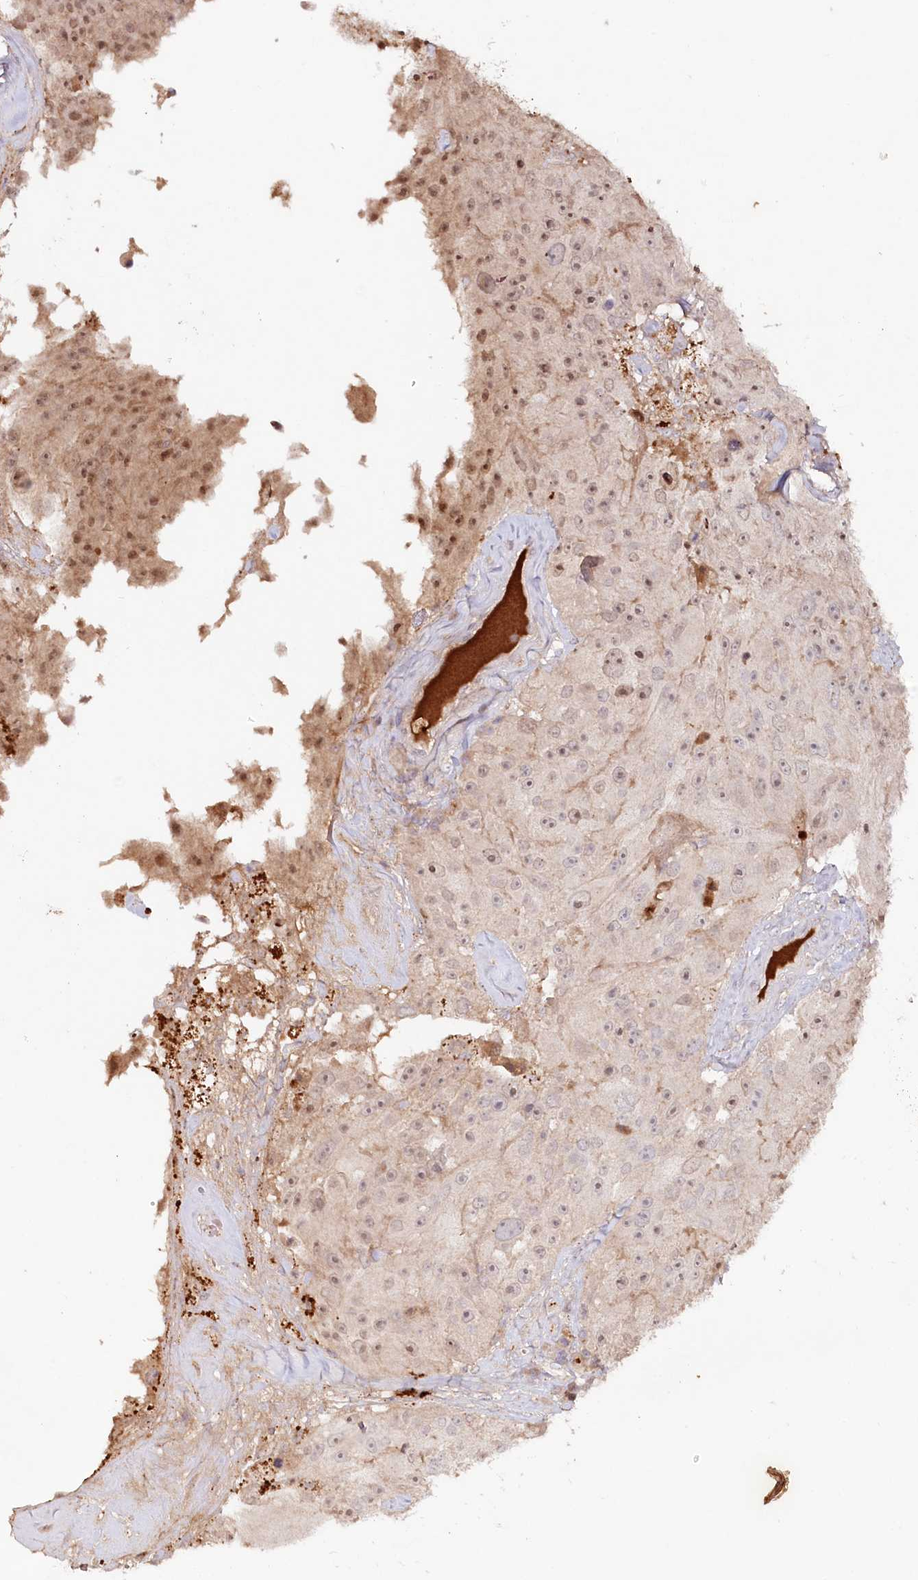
{"staining": {"intensity": "weak", "quantity": "<25%", "location": "cytoplasmic/membranous,nuclear"}, "tissue": "melanoma", "cell_type": "Tumor cells", "image_type": "cancer", "snomed": [{"axis": "morphology", "description": "Malignant melanoma, Metastatic site"}, {"axis": "topography", "description": "Lymph node"}], "caption": "An image of melanoma stained for a protein reveals no brown staining in tumor cells.", "gene": "PSAPL1", "patient": {"sex": "male", "age": 62}}